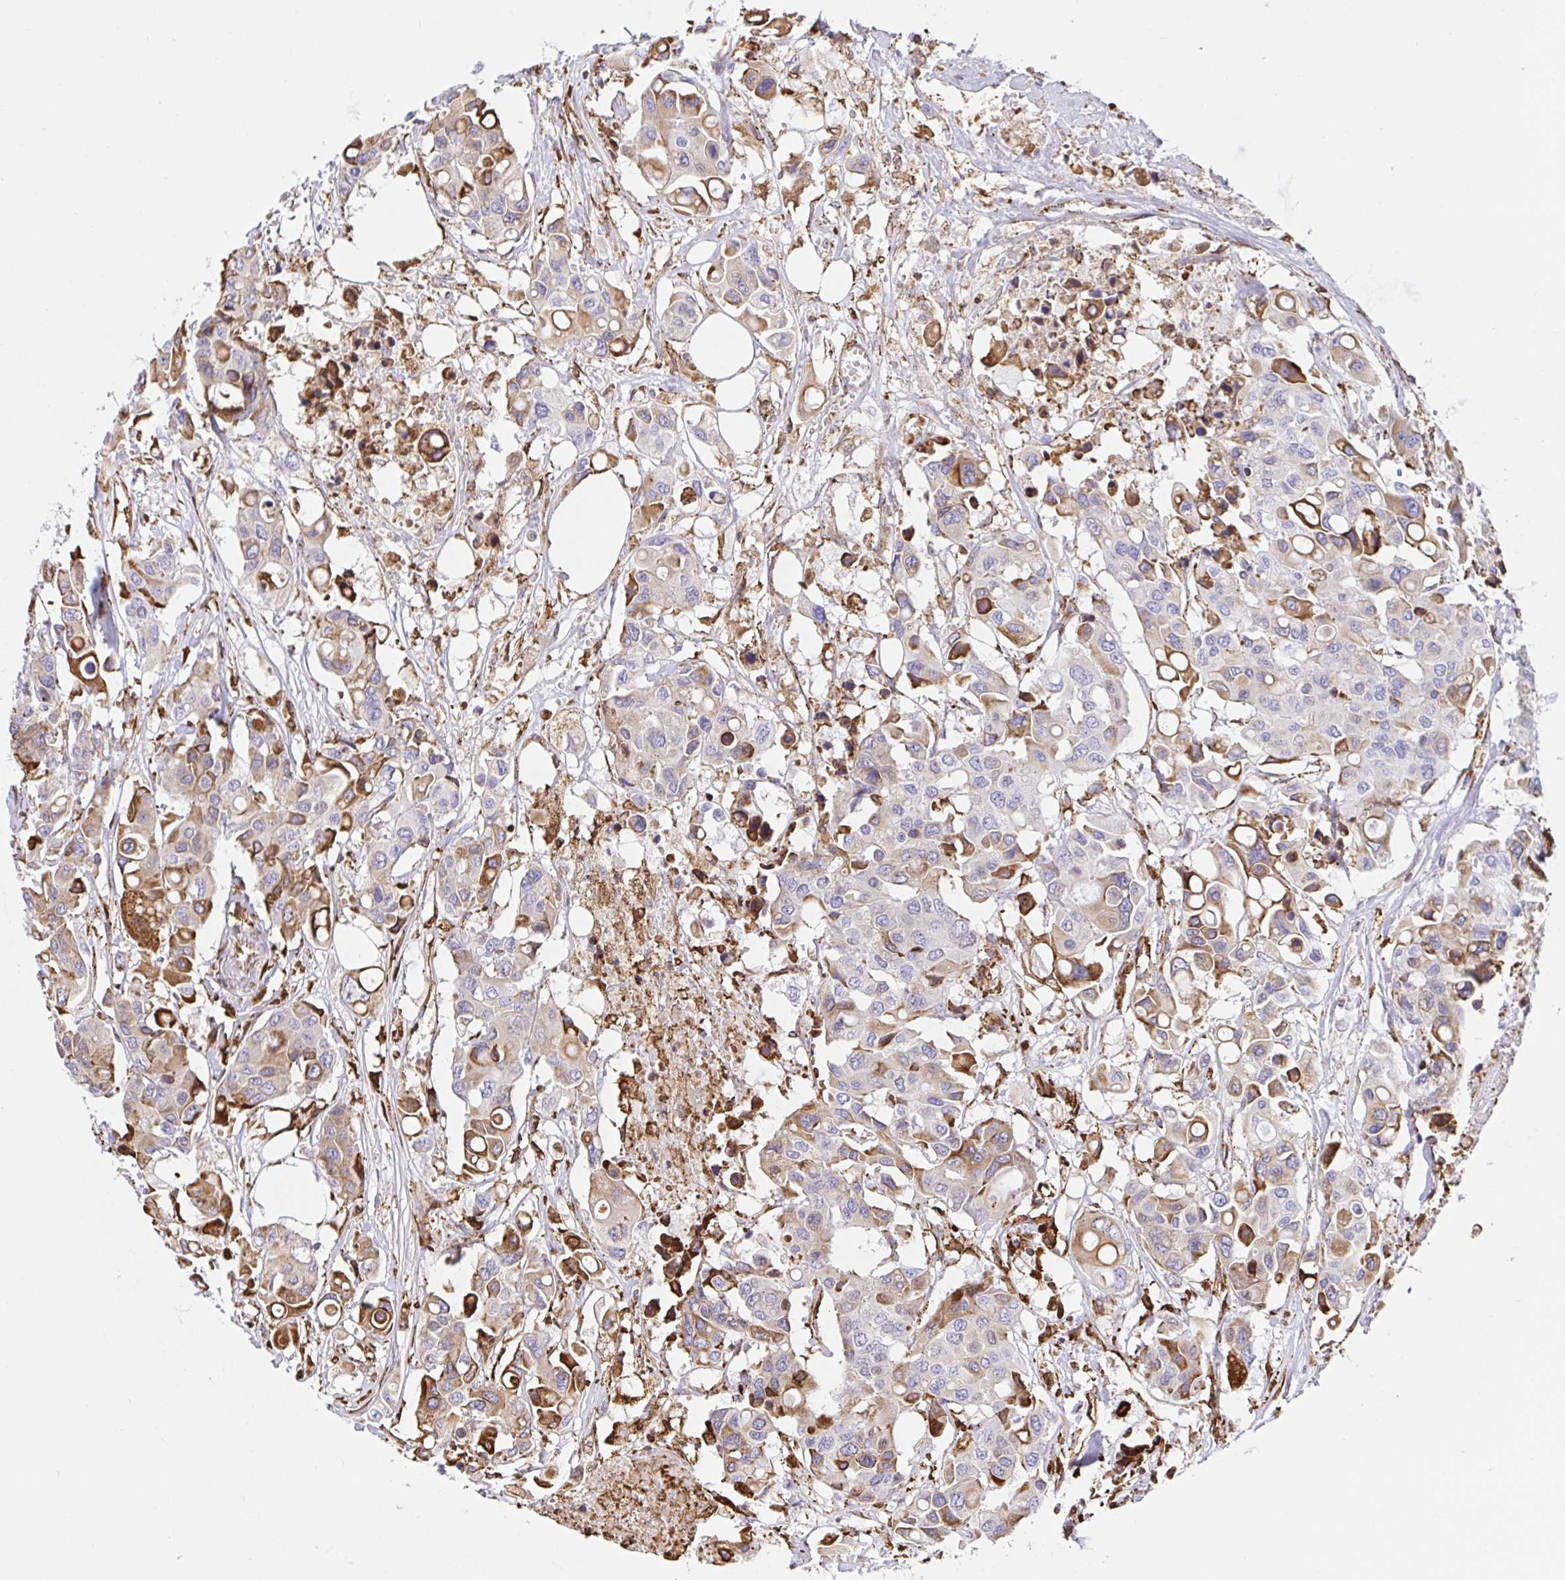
{"staining": {"intensity": "moderate", "quantity": "<25%", "location": "cytoplasmic/membranous"}, "tissue": "colorectal cancer", "cell_type": "Tumor cells", "image_type": "cancer", "snomed": [{"axis": "morphology", "description": "Adenocarcinoma, NOS"}, {"axis": "topography", "description": "Colon"}], "caption": "This is a micrograph of immunohistochemistry (IHC) staining of colorectal cancer (adenocarcinoma), which shows moderate positivity in the cytoplasmic/membranous of tumor cells.", "gene": "CLGN", "patient": {"sex": "male", "age": 77}}